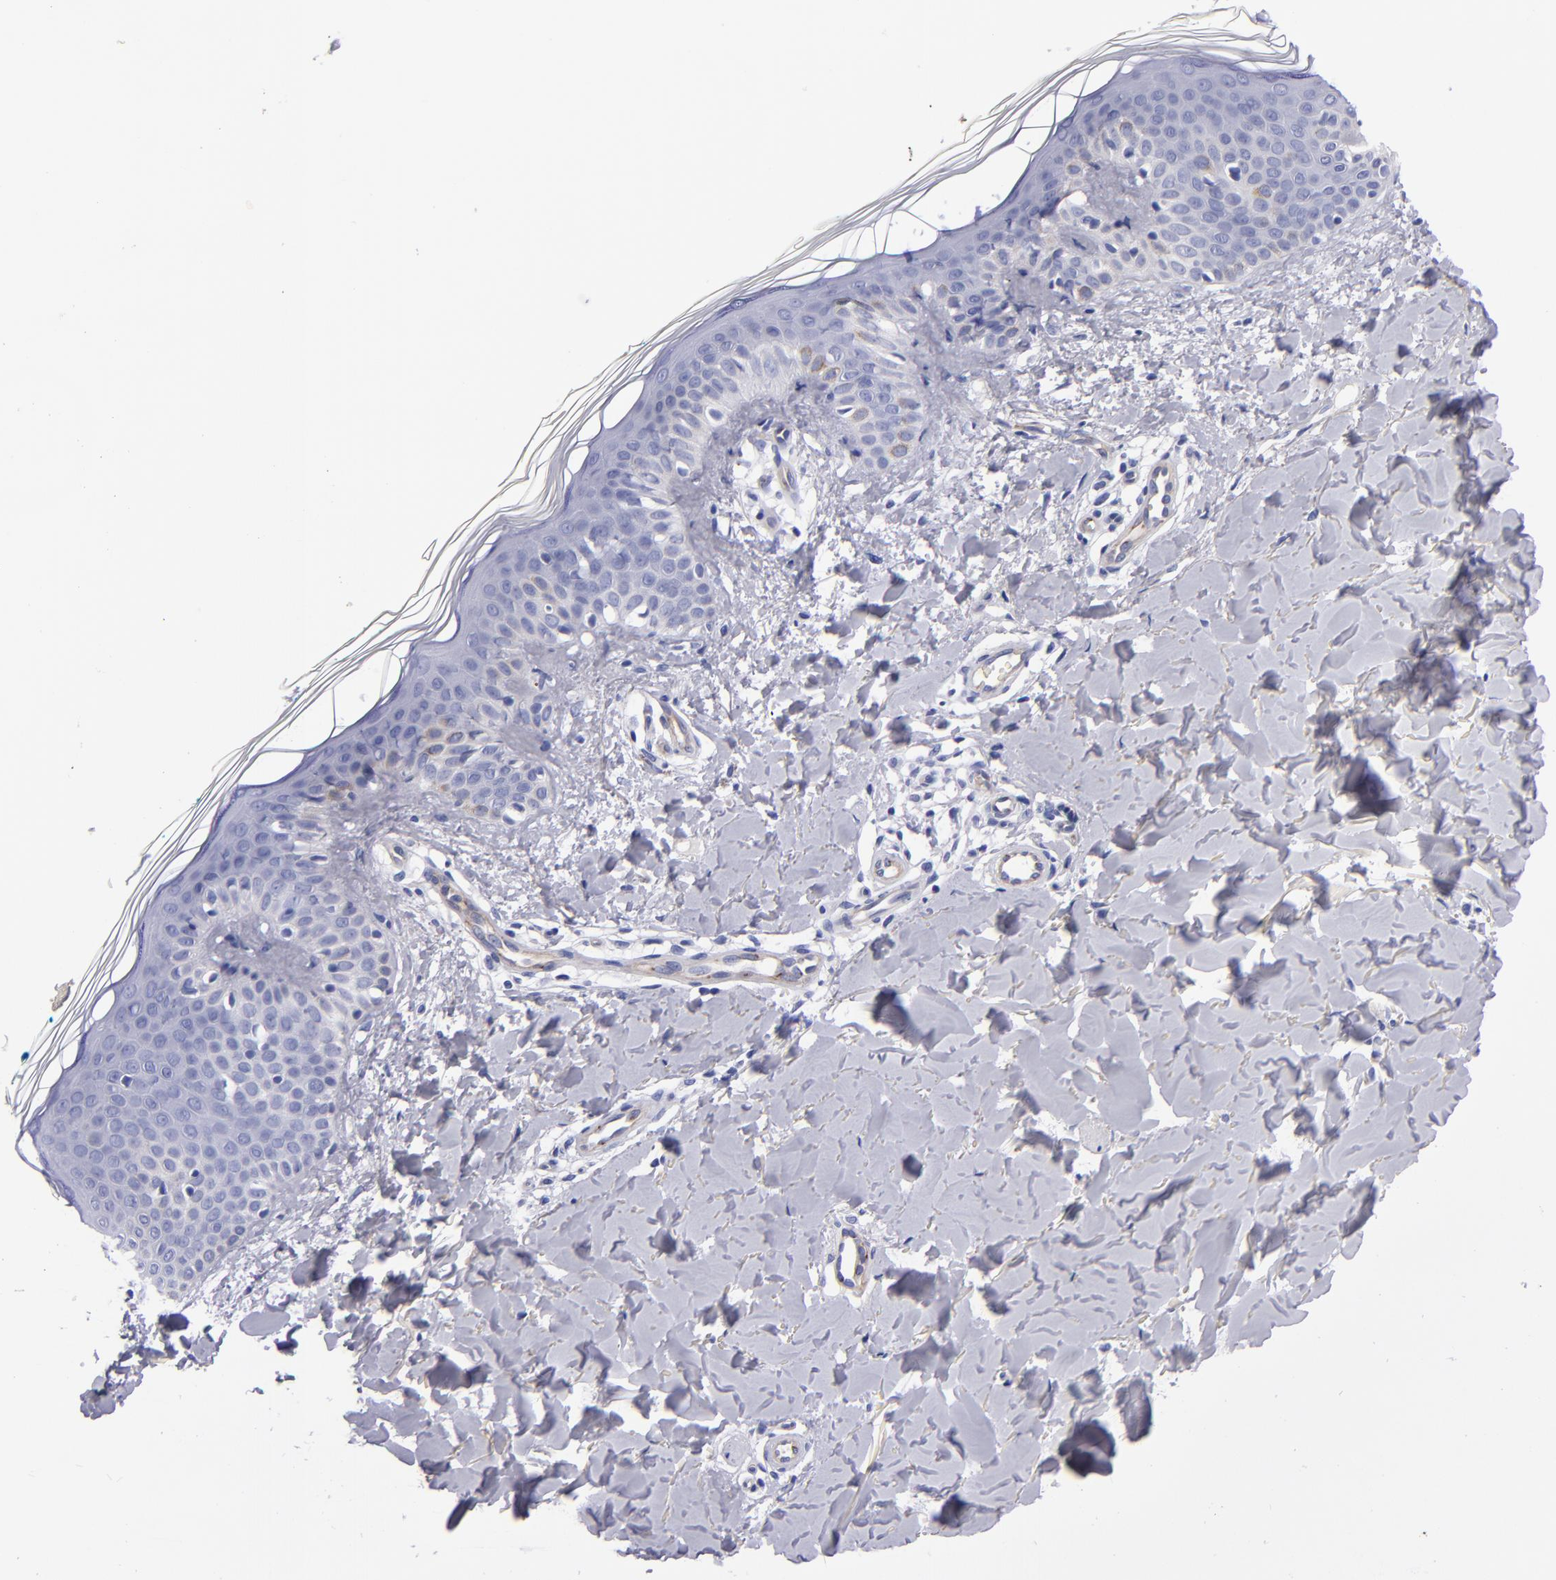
{"staining": {"intensity": "negative", "quantity": "none", "location": "none"}, "tissue": "skin", "cell_type": "Fibroblasts", "image_type": "normal", "snomed": [{"axis": "morphology", "description": "Normal tissue, NOS"}, {"axis": "topography", "description": "Skin"}], "caption": "Human skin stained for a protein using IHC shows no expression in fibroblasts.", "gene": "NOS3", "patient": {"sex": "male", "age": 32}}